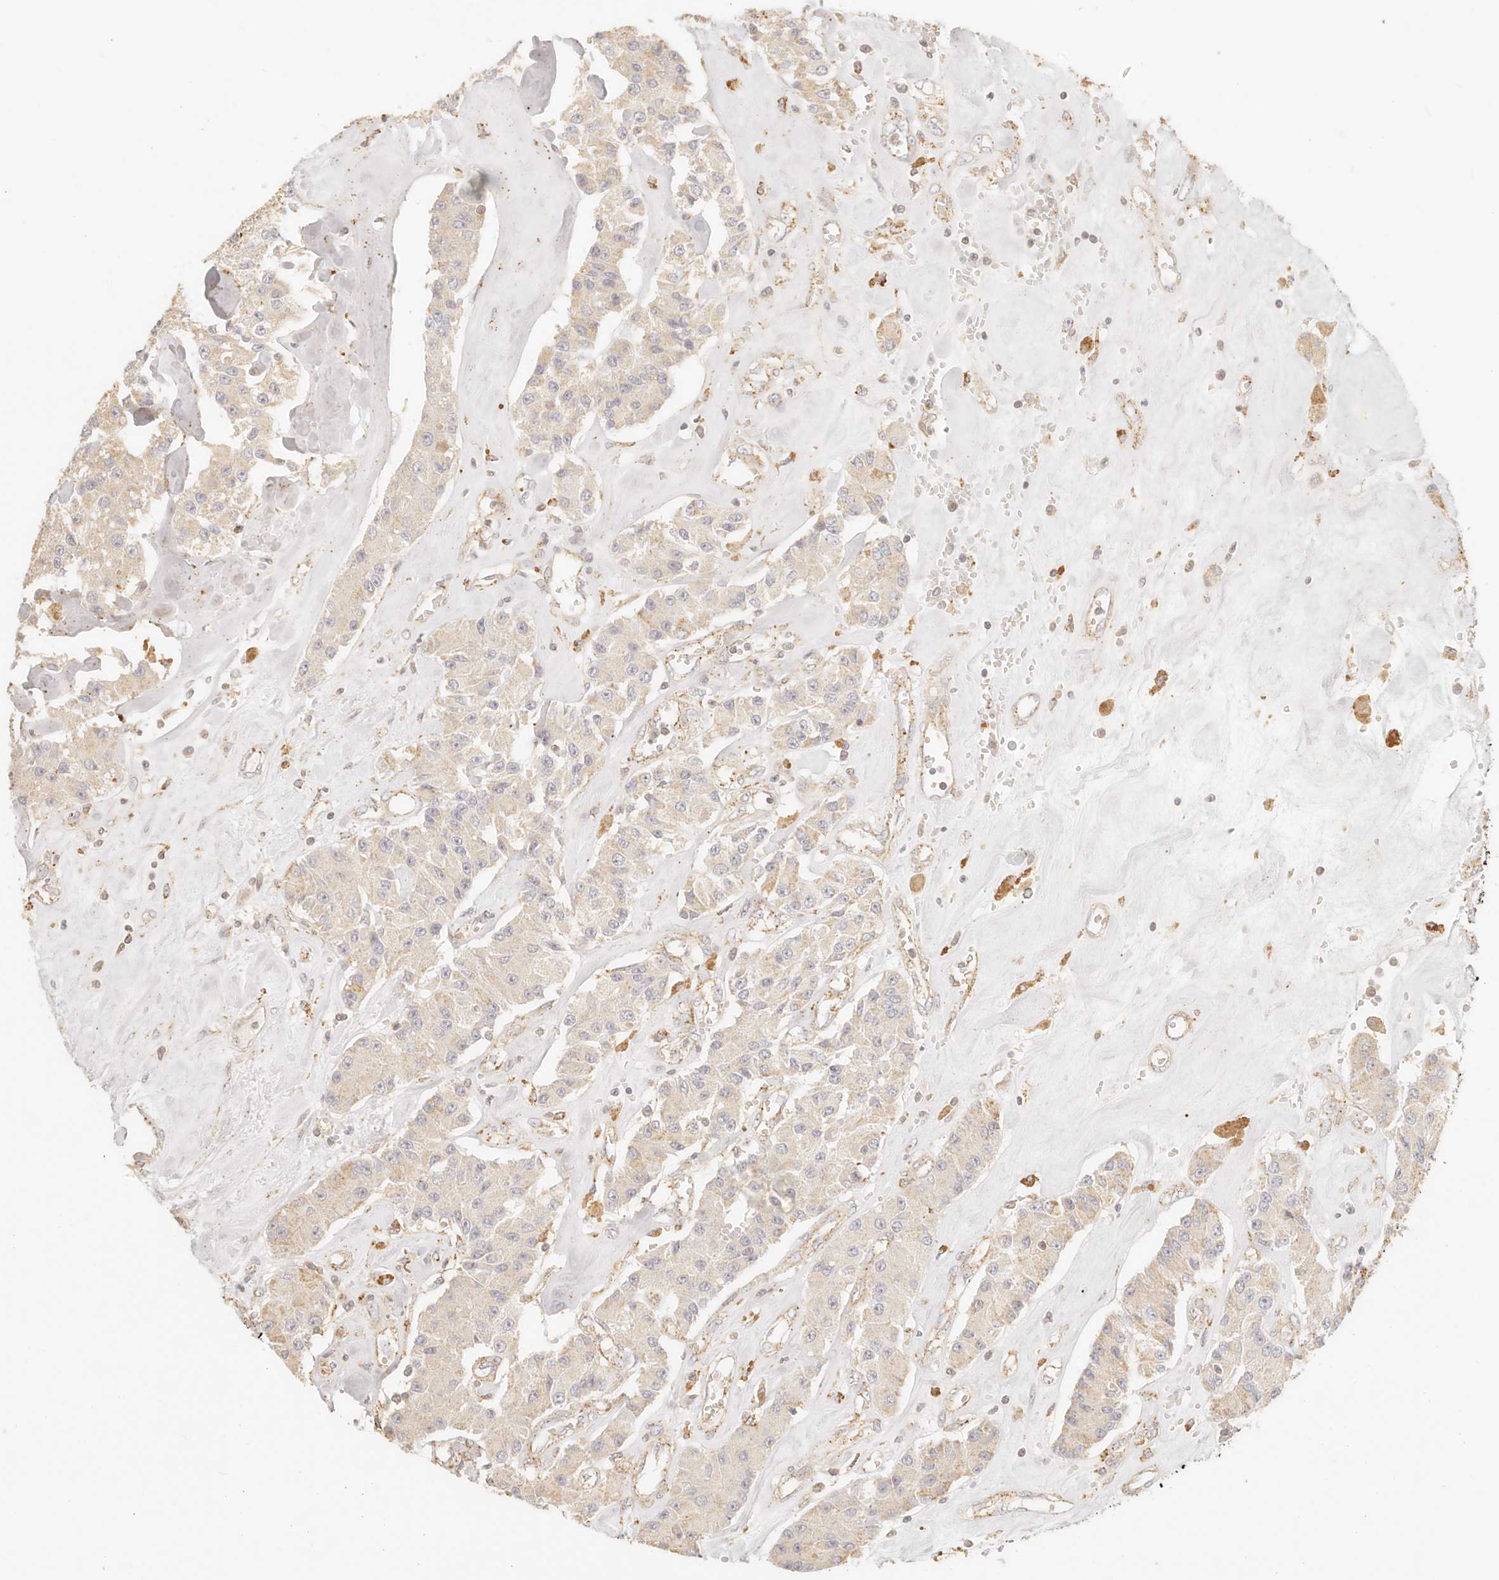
{"staining": {"intensity": "weak", "quantity": "<25%", "location": "cytoplasmic/membranous"}, "tissue": "carcinoid", "cell_type": "Tumor cells", "image_type": "cancer", "snomed": [{"axis": "morphology", "description": "Carcinoid, malignant, NOS"}, {"axis": "topography", "description": "Pancreas"}], "caption": "Immunohistochemistry (IHC) of human carcinoid reveals no staining in tumor cells. (DAB immunohistochemistry (IHC) visualized using brightfield microscopy, high magnification).", "gene": "CNMD", "patient": {"sex": "male", "age": 41}}